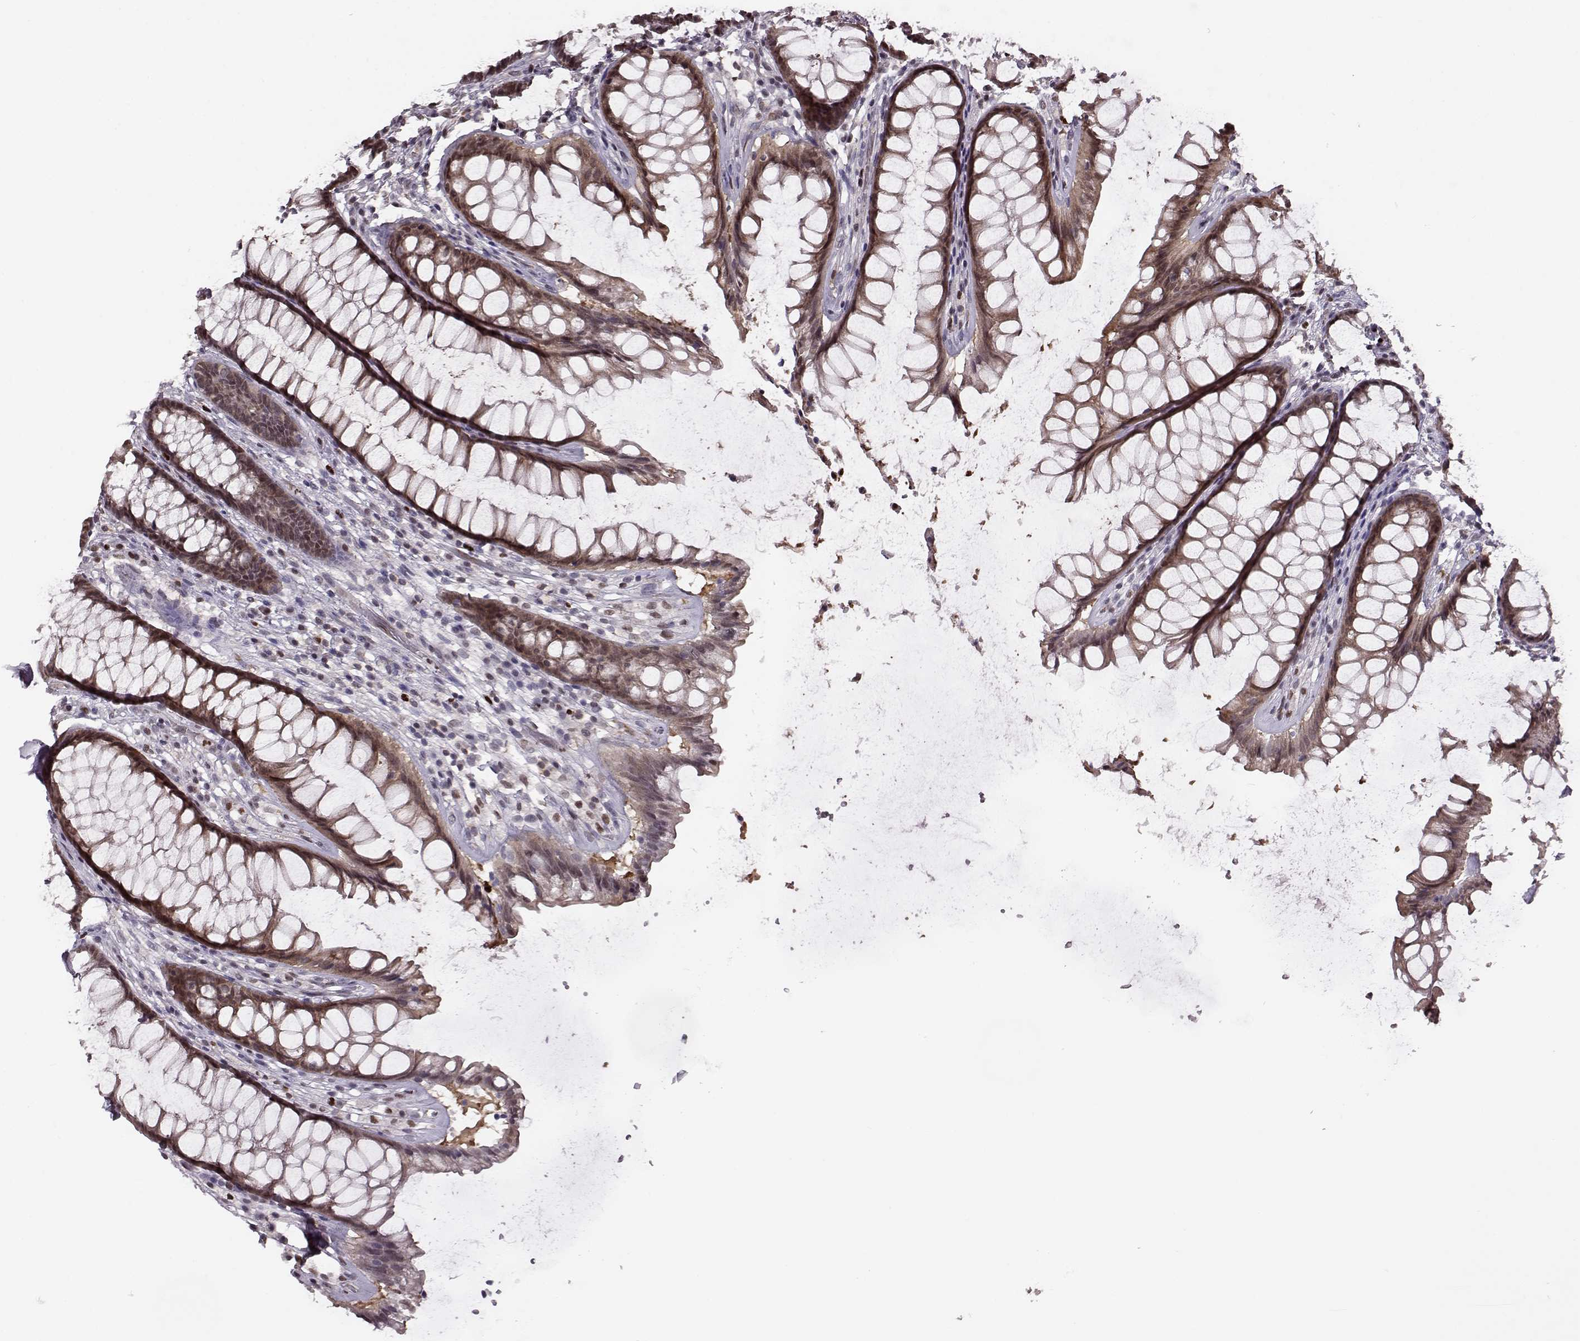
{"staining": {"intensity": "moderate", "quantity": "25%-75%", "location": "cytoplasmic/membranous"}, "tissue": "rectum", "cell_type": "Glandular cells", "image_type": "normal", "snomed": [{"axis": "morphology", "description": "Normal tissue, NOS"}, {"axis": "topography", "description": "Rectum"}], "caption": "This is a histology image of immunohistochemistry staining of unremarkable rectum, which shows moderate positivity in the cytoplasmic/membranous of glandular cells.", "gene": "KLF6", "patient": {"sex": "male", "age": 72}}